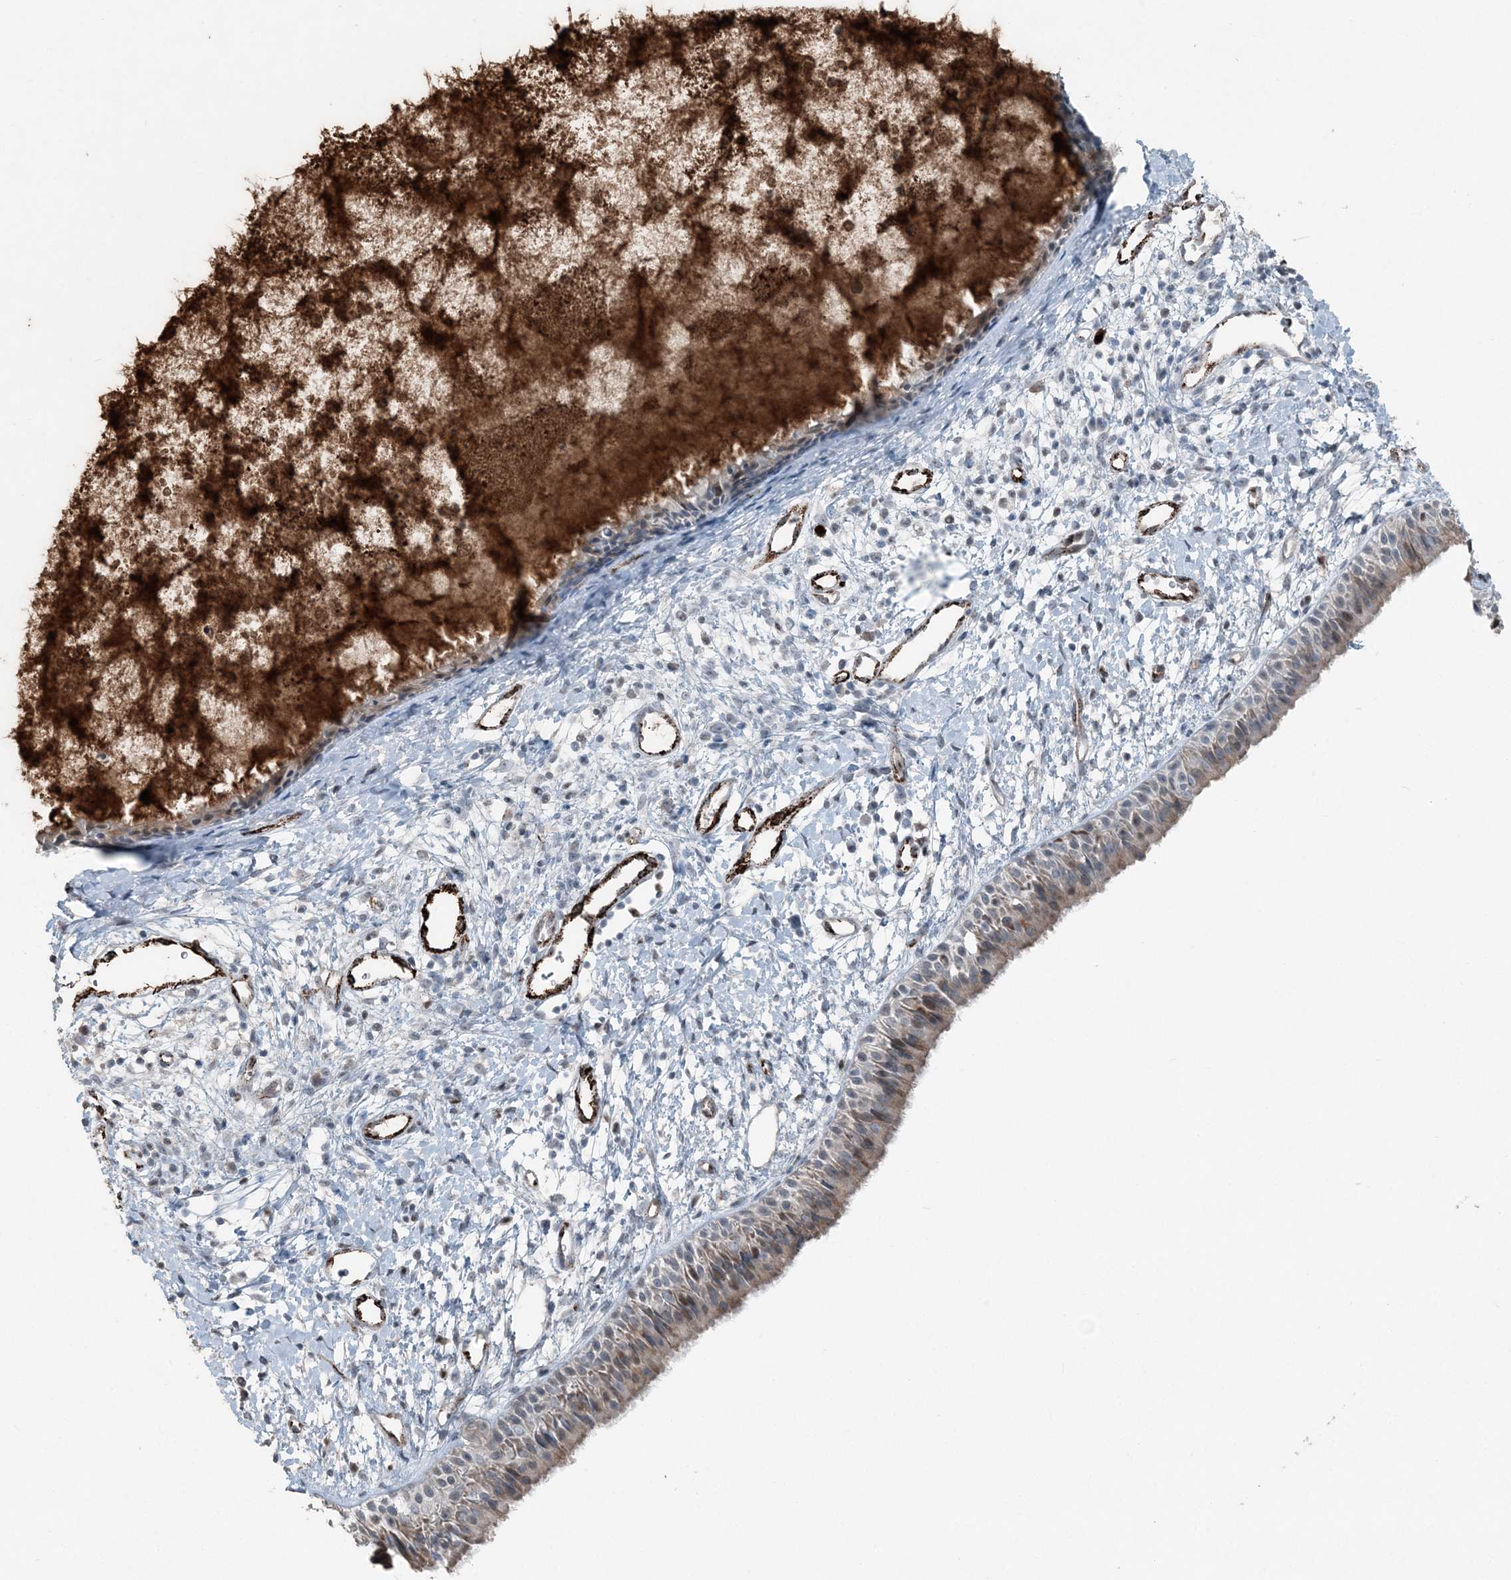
{"staining": {"intensity": "moderate", "quantity": "25%-75%", "location": "cytoplasmic/membranous"}, "tissue": "nasopharynx", "cell_type": "Respiratory epithelial cells", "image_type": "normal", "snomed": [{"axis": "morphology", "description": "Normal tissue, NOS"}, {"axis": "topography", "description": "Nasopharynx"}], "caption": "Immunohistochemical staining of normal human nasopharynx reveals moderate cytoplasmic/membranous protein expression in approximately 25%-75% of respiratory epithelial cells.", "gene": "ELOVL7", "patient": {"sex": "male", "age": 22}}